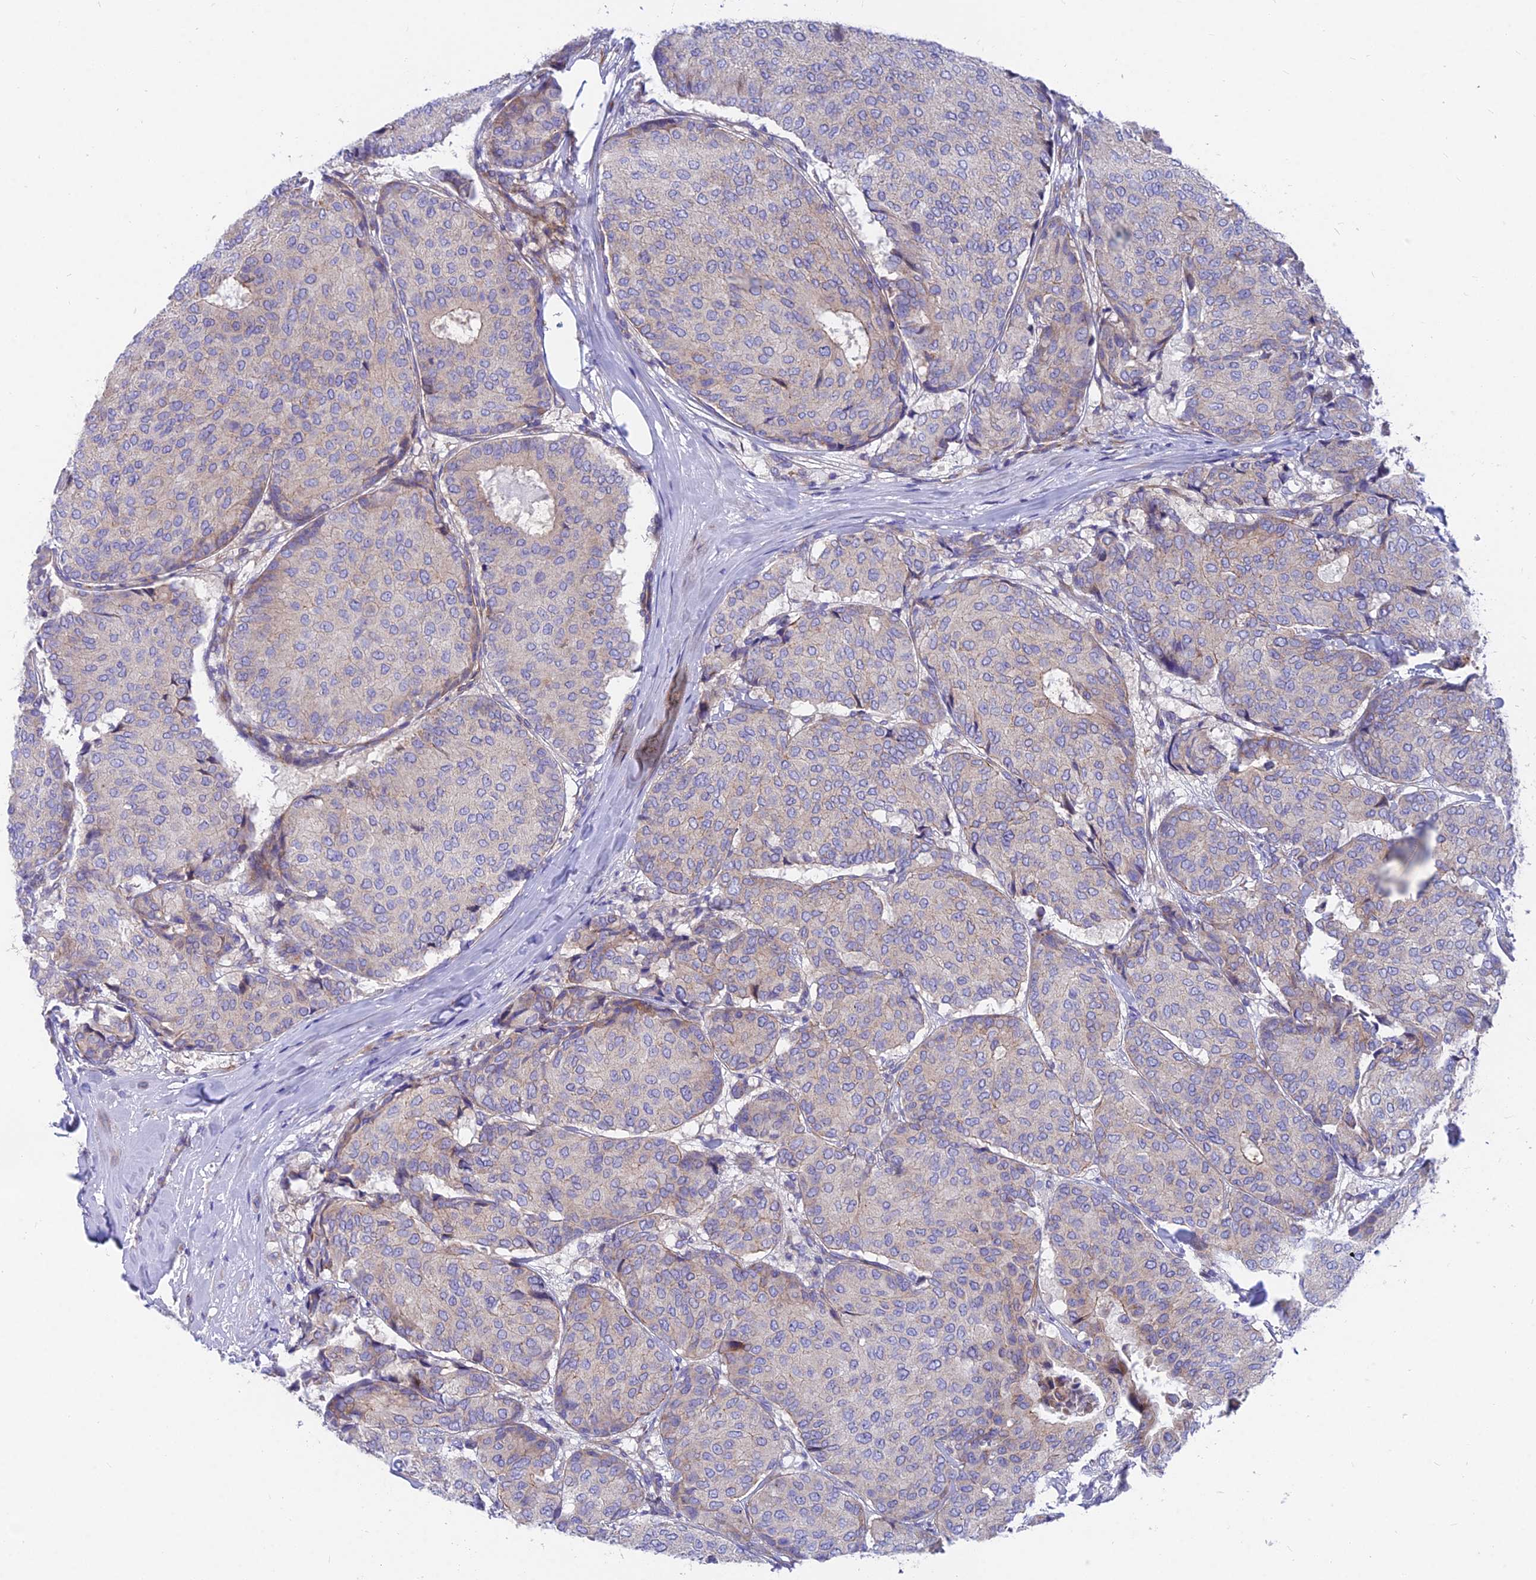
{"staining": {"intensity": "weak", "quantity": "<25%", "location": "cytoplasmic/membranous"}, "tissue": "breast cancer", "cell_type": "Tumor cells", "image_type": "cancer", "snomed": [{"axis": "morphology", "description": "Duct carcinoma"}, {"axis": "topography", "description": "Breast"}], "caption": "An image of human intraductal carcinoma (breast) is negative for staining in tumor cells.", "gene": "MVB12A", "patient": {"sex": "female", "age": 75}}